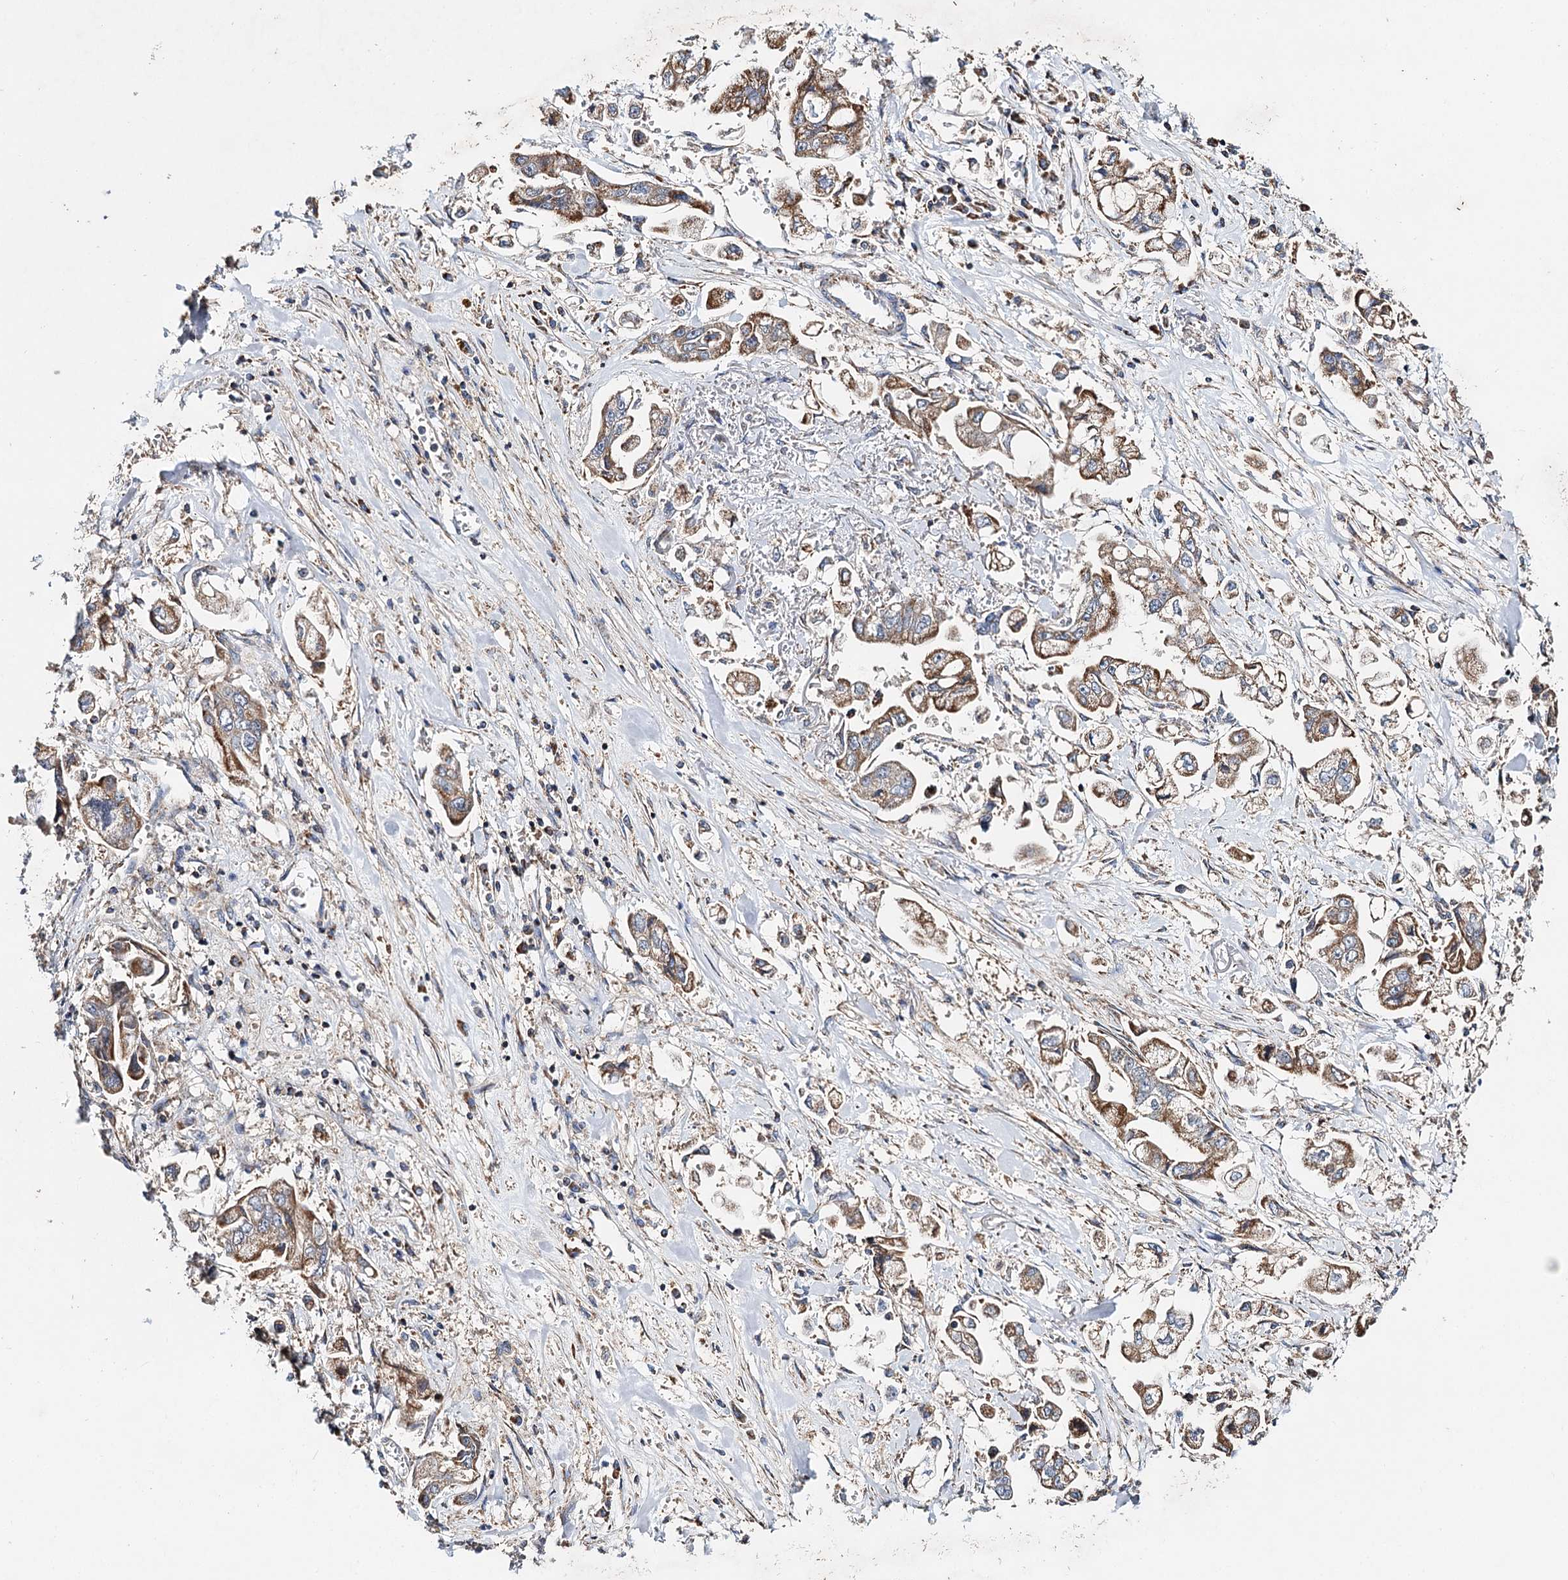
{"staining": {"intensity": "moderate", "quantity": ">75%", "location": "cytoplasmic/membranous"}, "tissue": "stomach cancer", "cell_type": "Tumor cells", "image_type": "cancer", "snomed": [{"axis": "morphology", "description": "Adenocarcinoma, NOS"}, {"axis": "topography", "description": "Stomach"}], "caption": "An image showing moderate cytoplasmic/membranous expression in approximately >75% of tumor cells in stomach adenocarcinoma, as visualized by brown immunohistochemical staining.", "gene": "CFAP46", "patient": {"sex": "male", "age": 62}}